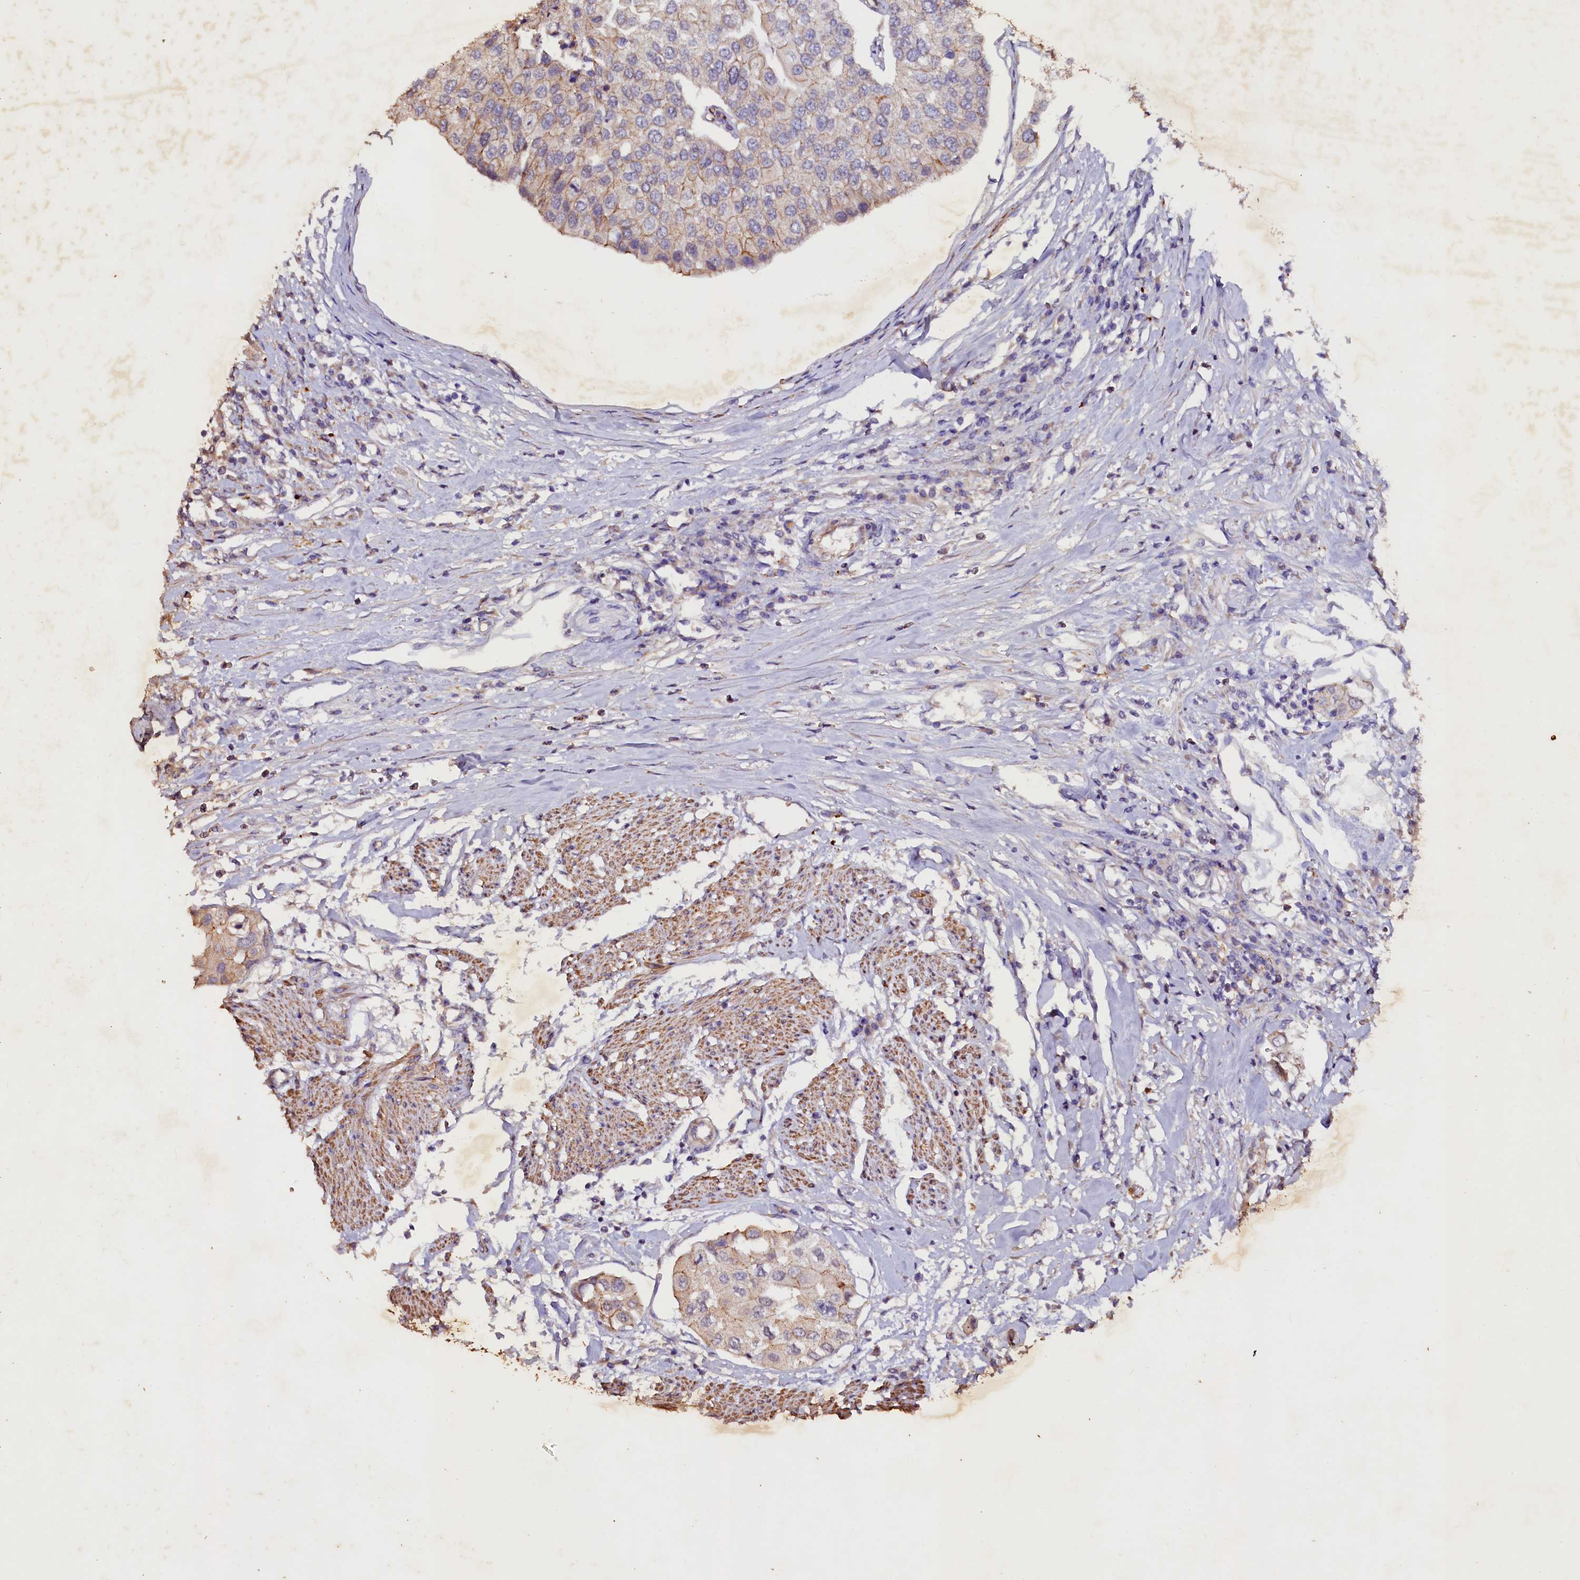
{"staining": {"intensity": "weak", "quantity": ">75%", "location": "cytoplasmic/membranous"}, "tissue": "urothelial cancer", "cell_type": "Tumor cells", "image_type": "cancer", "snomed": [{"axis": "morphology", "description": "Urothelial carcinoma, High grade"}, {"axis": "topography", "description": "Urinary bladder"}], "caption": "Human urothelial cancer stained with a protein marker reveals weak staining in tumor cells.", "gene": "VPS36", "patient": {"sex": "male", "age": 64}}